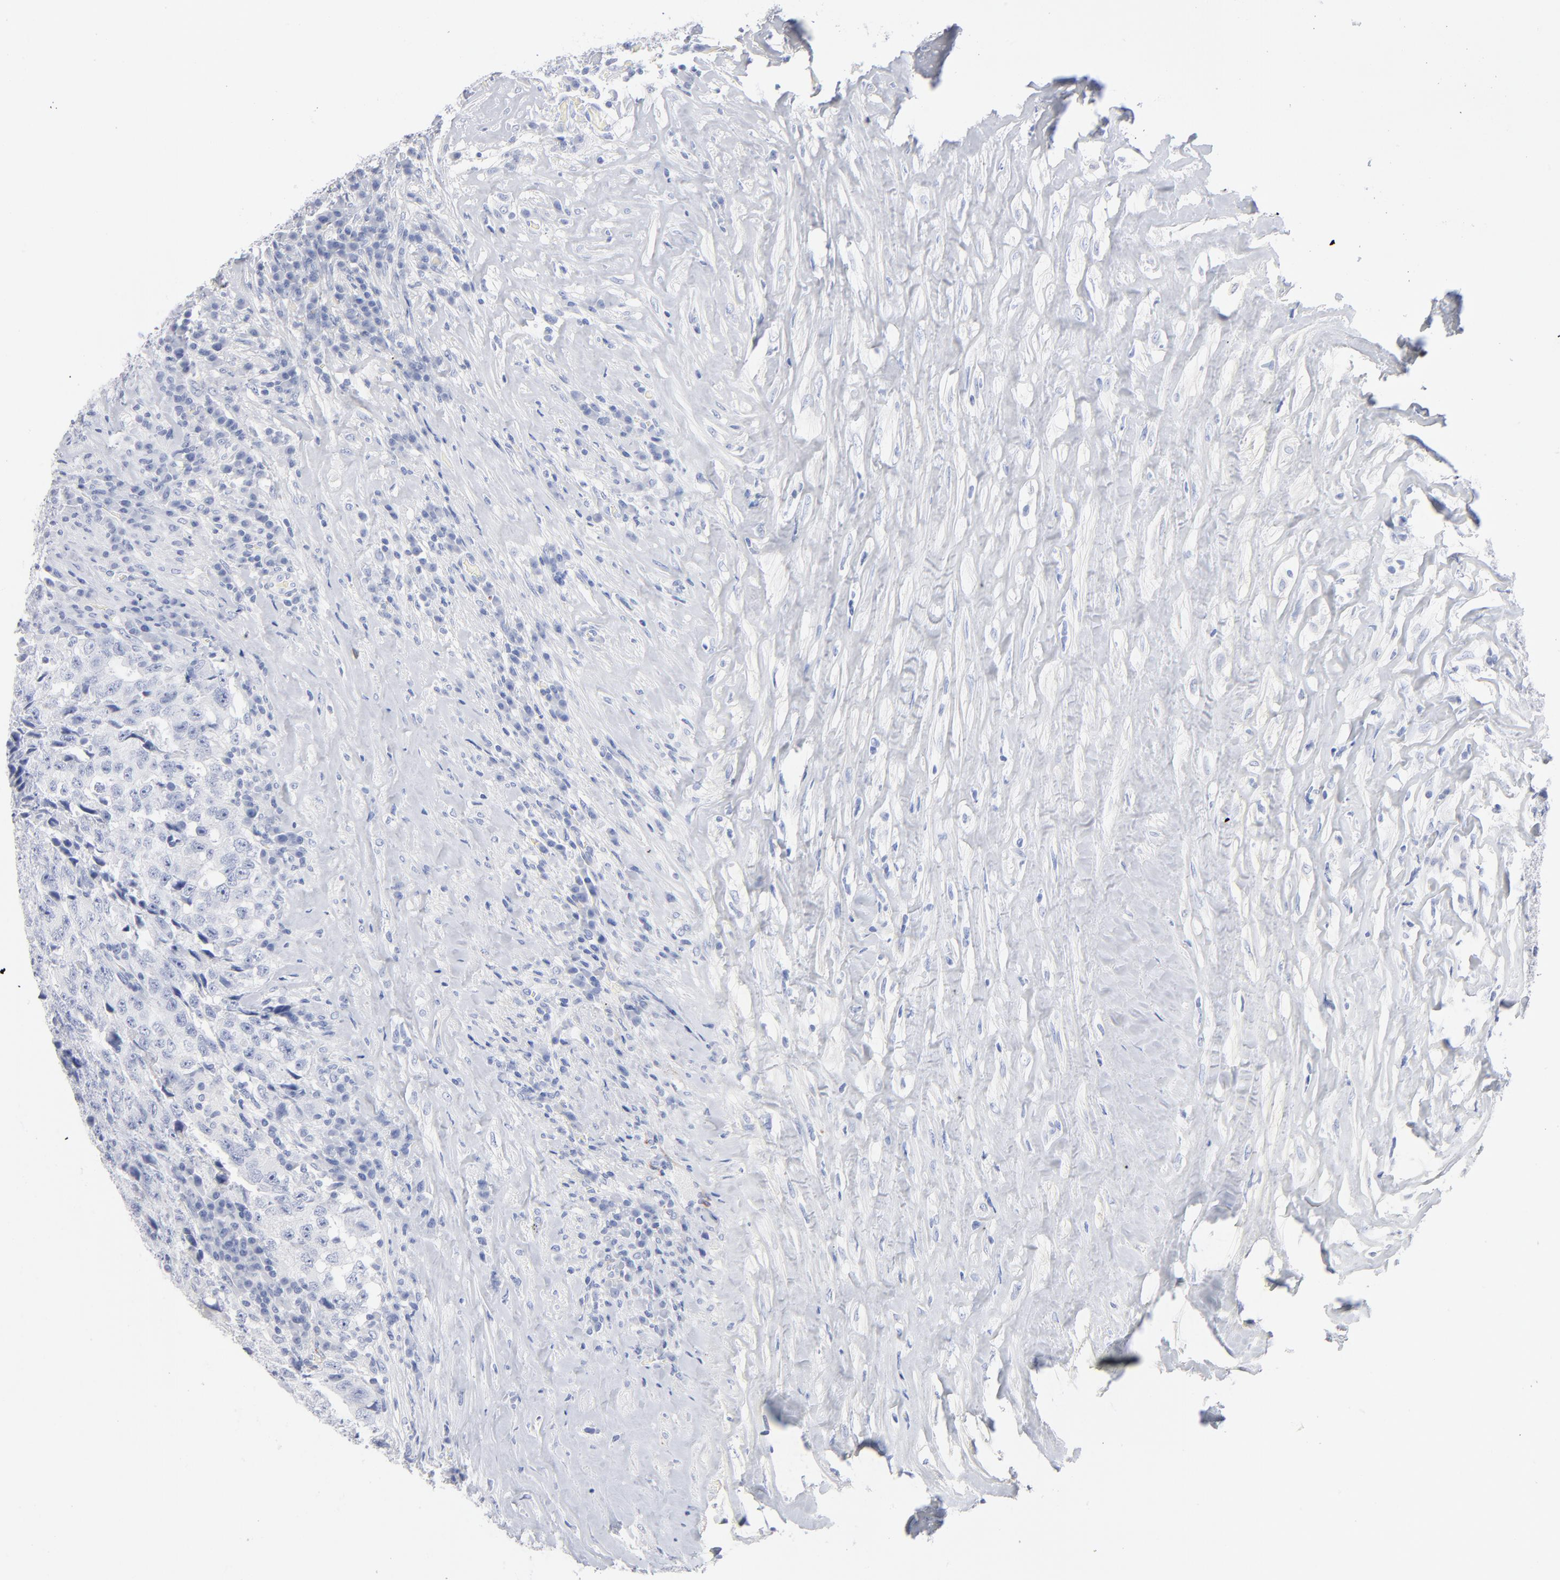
{"staining": {"intensity": "negative", "quantity": "none", "location": "none"}, "tissue": "testis cancer", "cell_type": "Tumor cells", "image_type": "cancer", "snomed": [{"axis": "morphology", "description": "Necrosis, NOS"}, {"axis": "morphology", "description": "Carcinoma, Embryonal, NOS"}, {"axis": "topography", "description": "Testis"}], "caption": "Immunohistochemistry micrograph of testis embryonal carcinoma stained for a protein (brown), which shows no expression in tumor cells.", "gene": "AGTR1", "patient": {"sex": "male", "age": 19}}